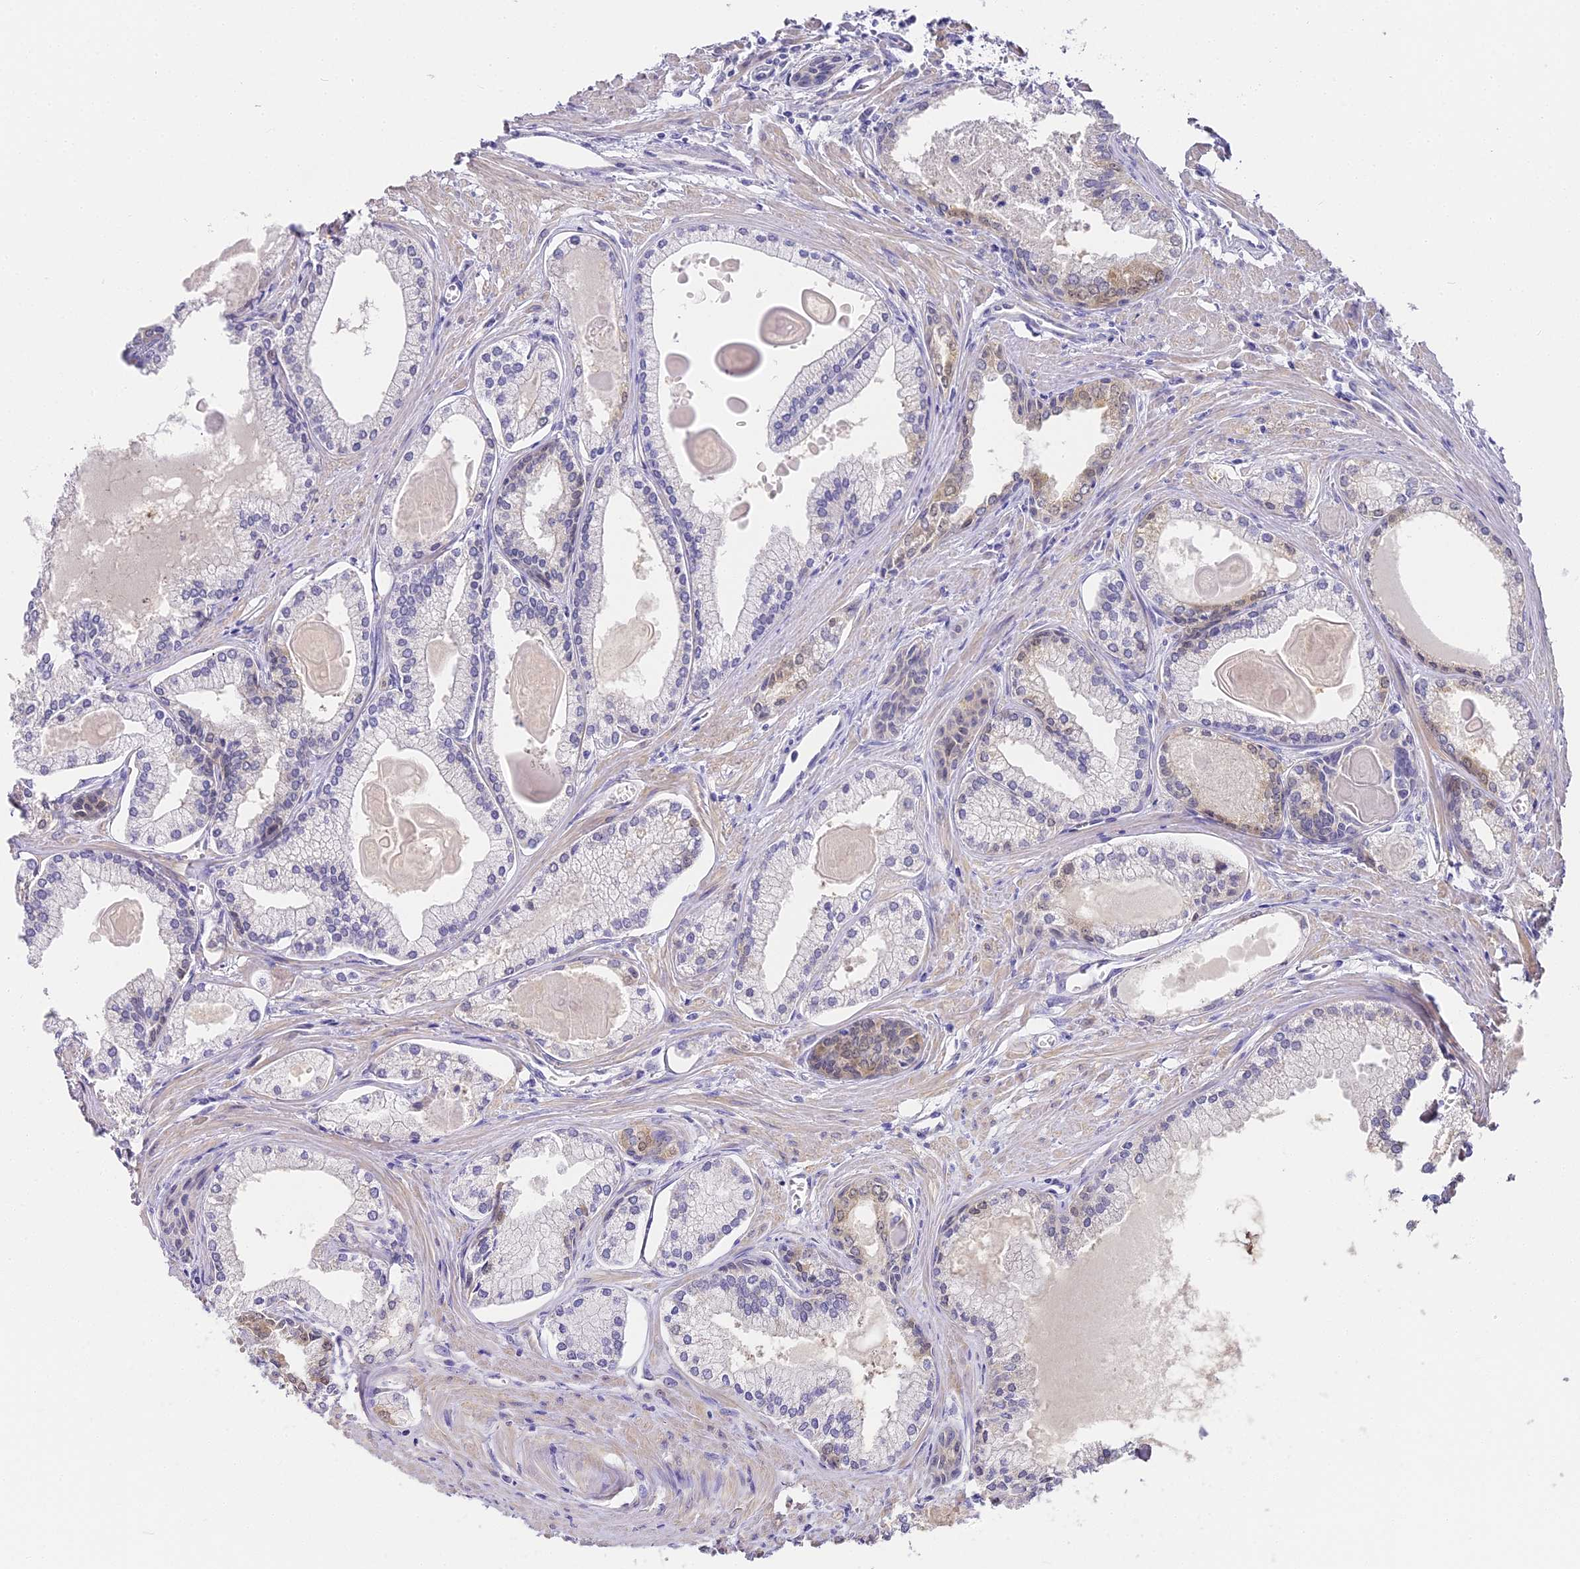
{"staining": {"intensity": "negative", "quantity": "none", "location": "none"}, "tissue": "prostate cancer", "cell_type": "Tumor cells", "image_type": "cancer", "snomed": [{"axis": "morphology", "description": "Adenocarcinoma, High grade"}, {"axis": "topography", "description": "Prostate"}], "caption": "Immunohistochemistry photomicrograph of human prostate cancer (high-grade adenocarcinoma) stained for a protein (brown), which displays no staining in tumor cells.", "gene": "ABHD14A-ACY1", "patient": {"sex": "male", "age": 68}}